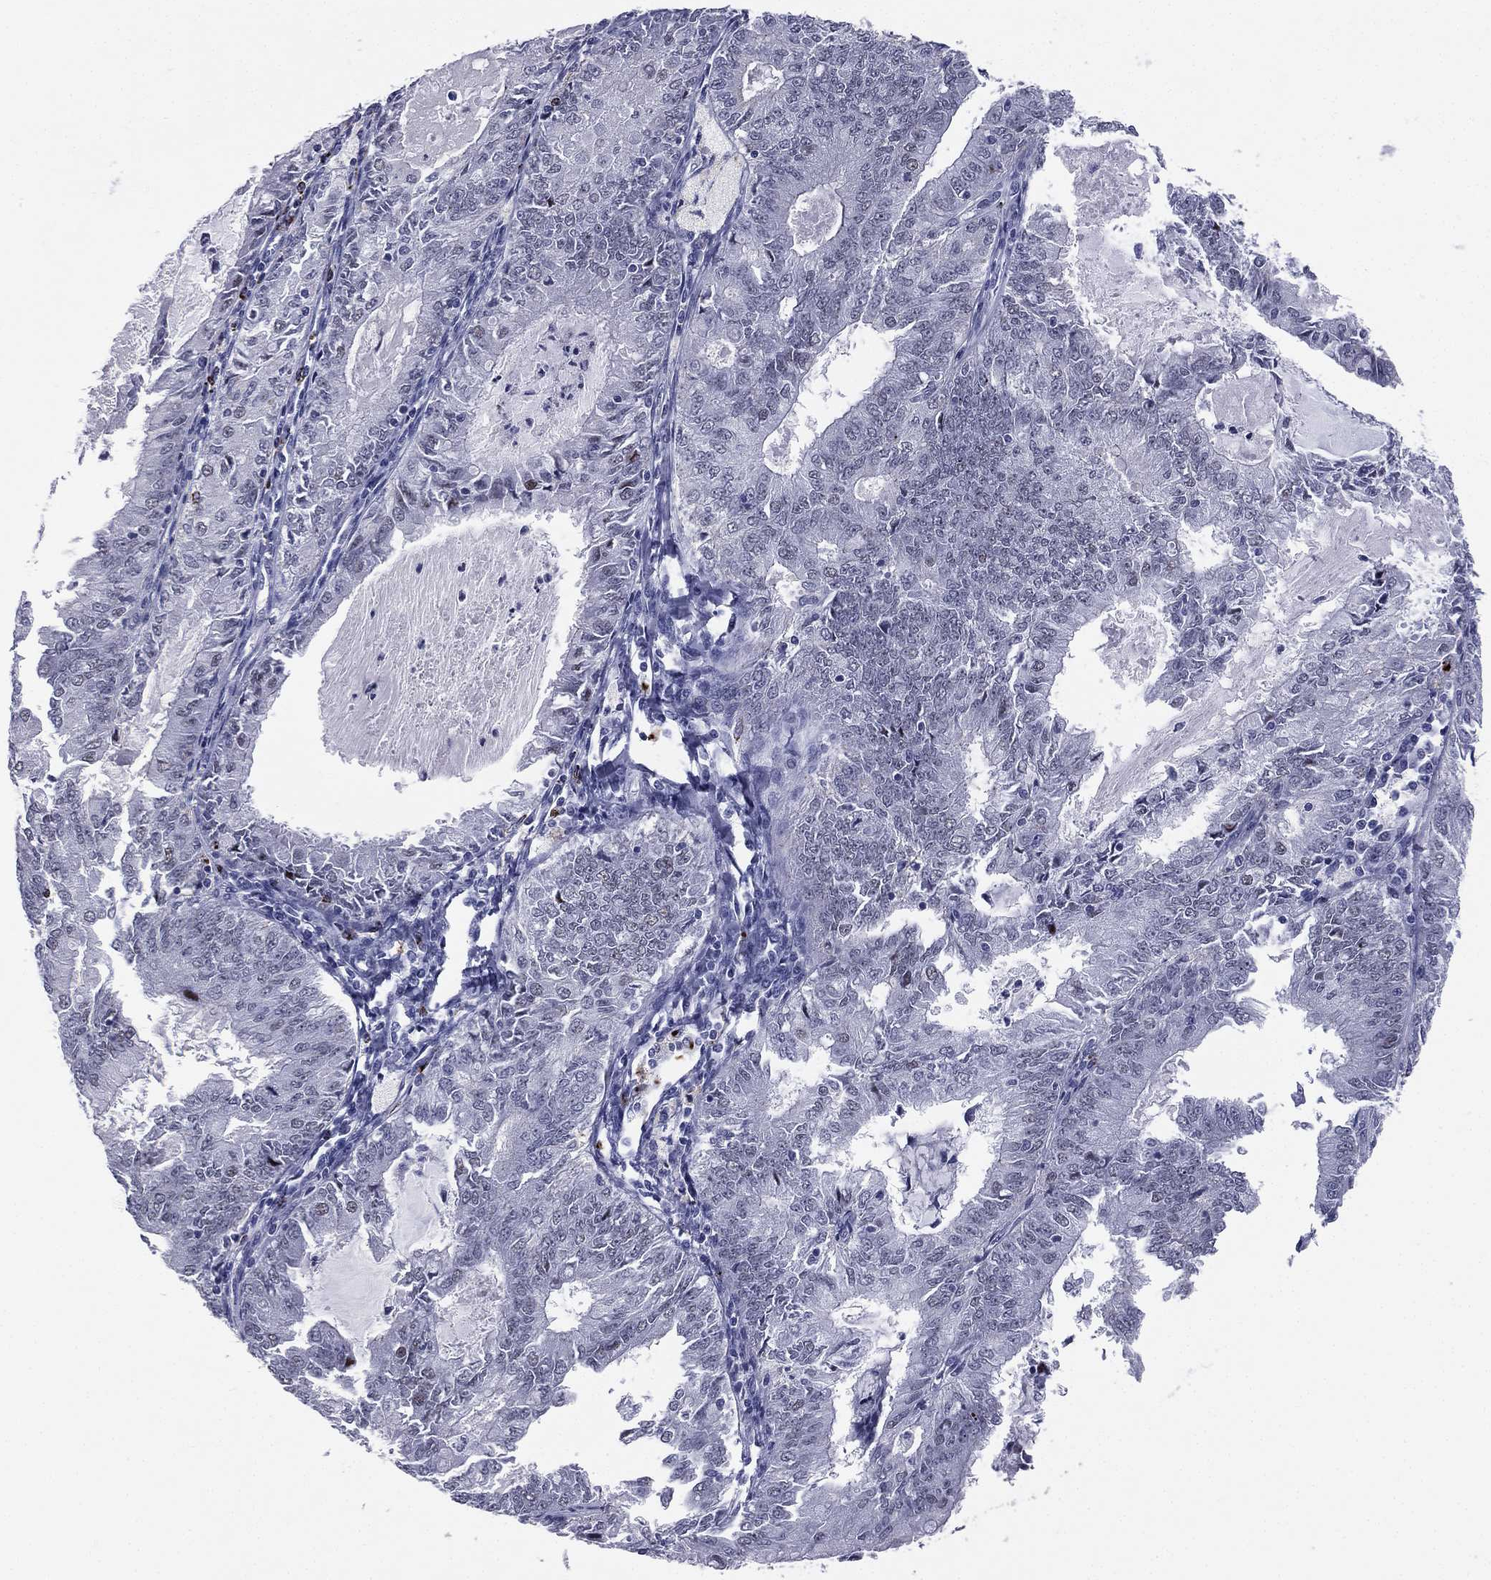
{"staining": {"intensity": "negative", "quantity": "none", "location": "none"}, "tissue": "endometrial cancer", "cell_type": "Tumor cells", "image_type": "cancer", "snomed": [{"axis": "morphology", "description": "Adenocarcinoma, NOS"}, {"axis": "topography", "description": "Endometrium"}], "caption": "The IHC photomicrograph has no significant expression in tumor cells of adenocarcinoma (endometrial) tissue.", "gene": "HLA-DOA", "patient": {"sex": "female", "age": 57}}